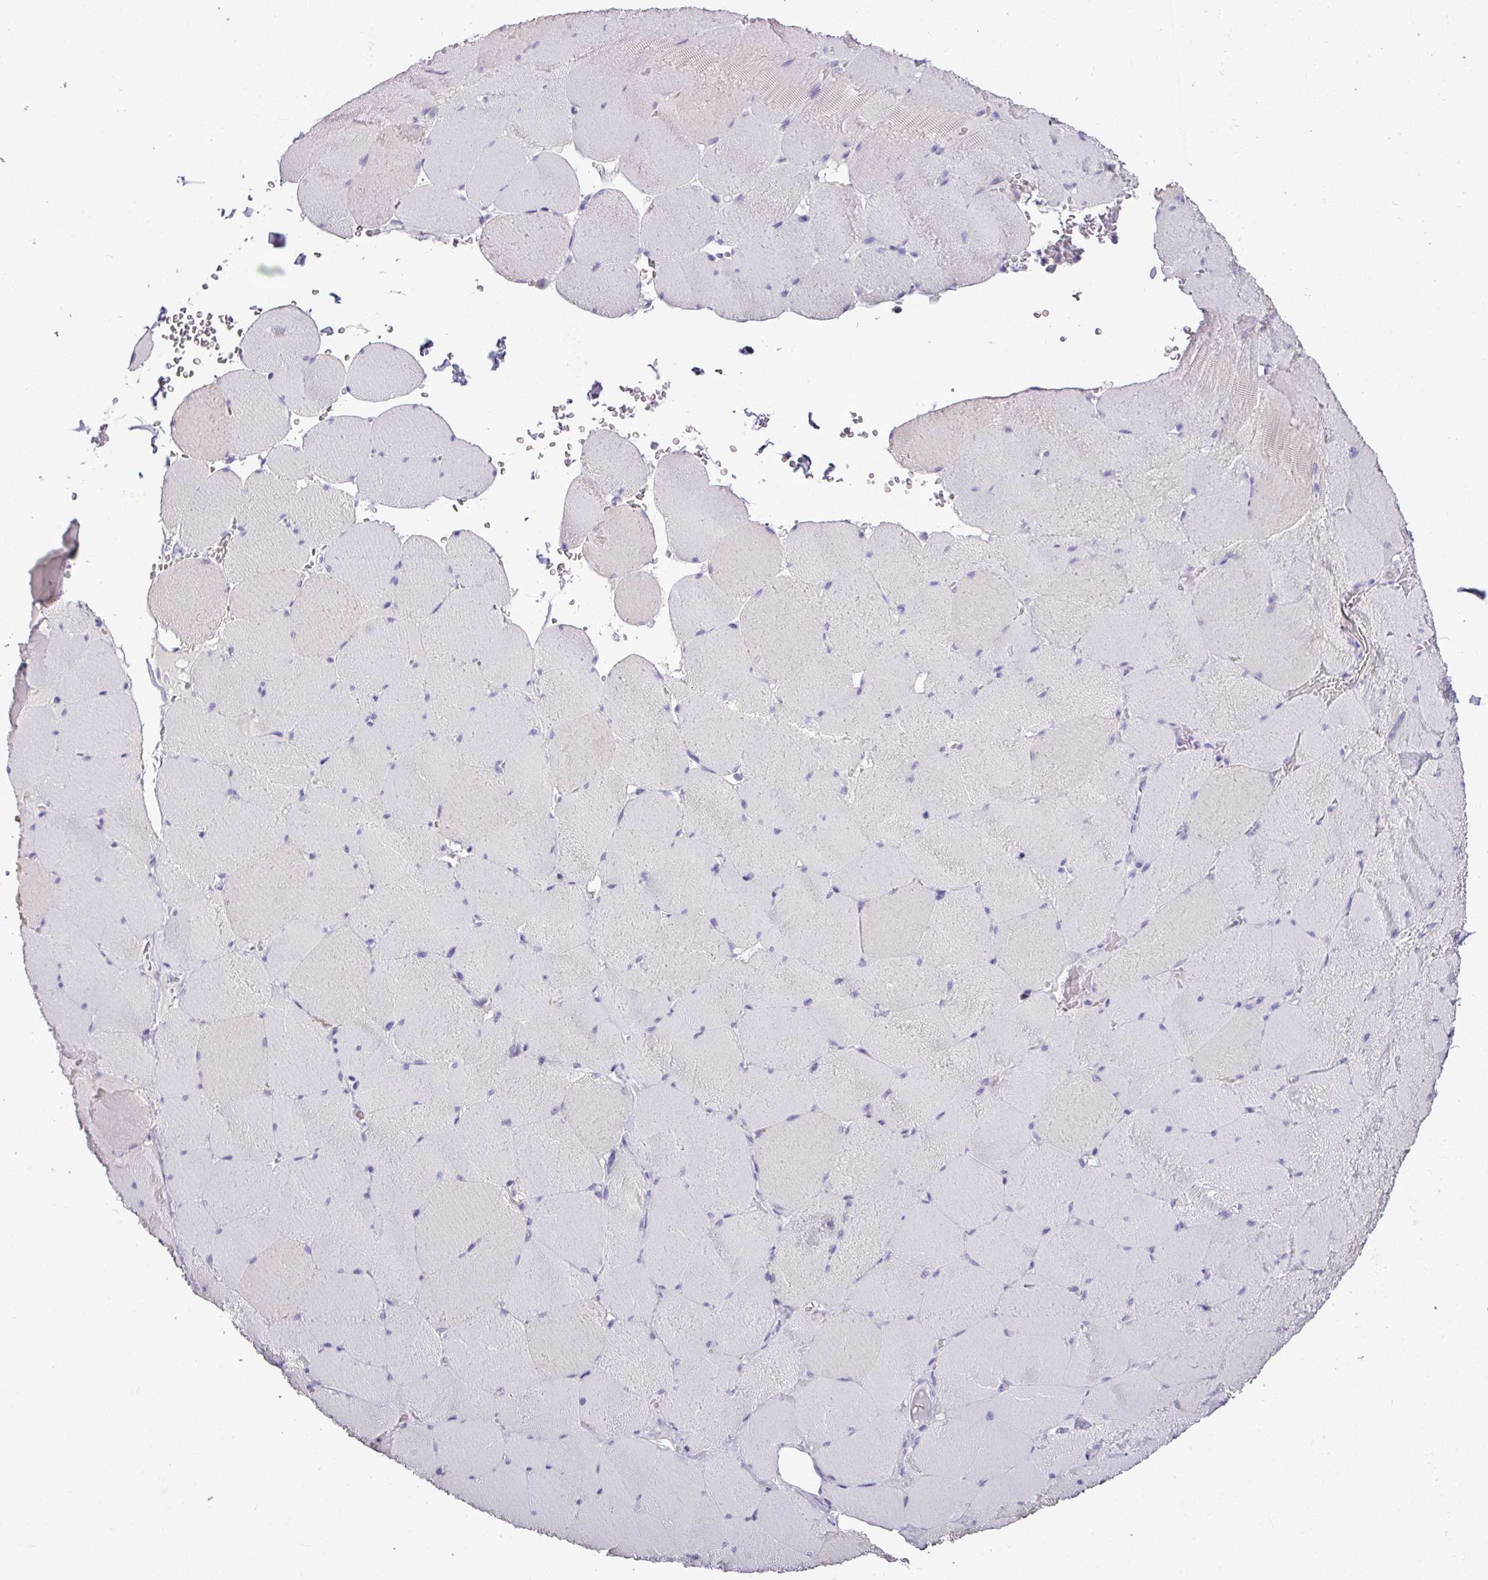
{"staining": {"intensity": "negative", "quantity": "none", "location": "none"}, "tissue": "skeletal muscle", "cell_type": "Myocytes", "image_type": "normal", "snomed": [{"axis": "morphology", "description": "Normal tissue, NOS"}, {"axis": "topography", "description": "Skeletal muscle"}, {"axis": "topography", "description": "Head-Neck"}], "caption": "IHC image of unremarkable skeletal muscle stained for a protein (brown), which shows no positivity in myocytes. (Brightfield microscopy of DAB (3,3'-diaminobenzidine) immunohistochemistry (IHC) at high magnification).", "gene": "TMEM91", "patient": {"sex": "male", "age": 66}}